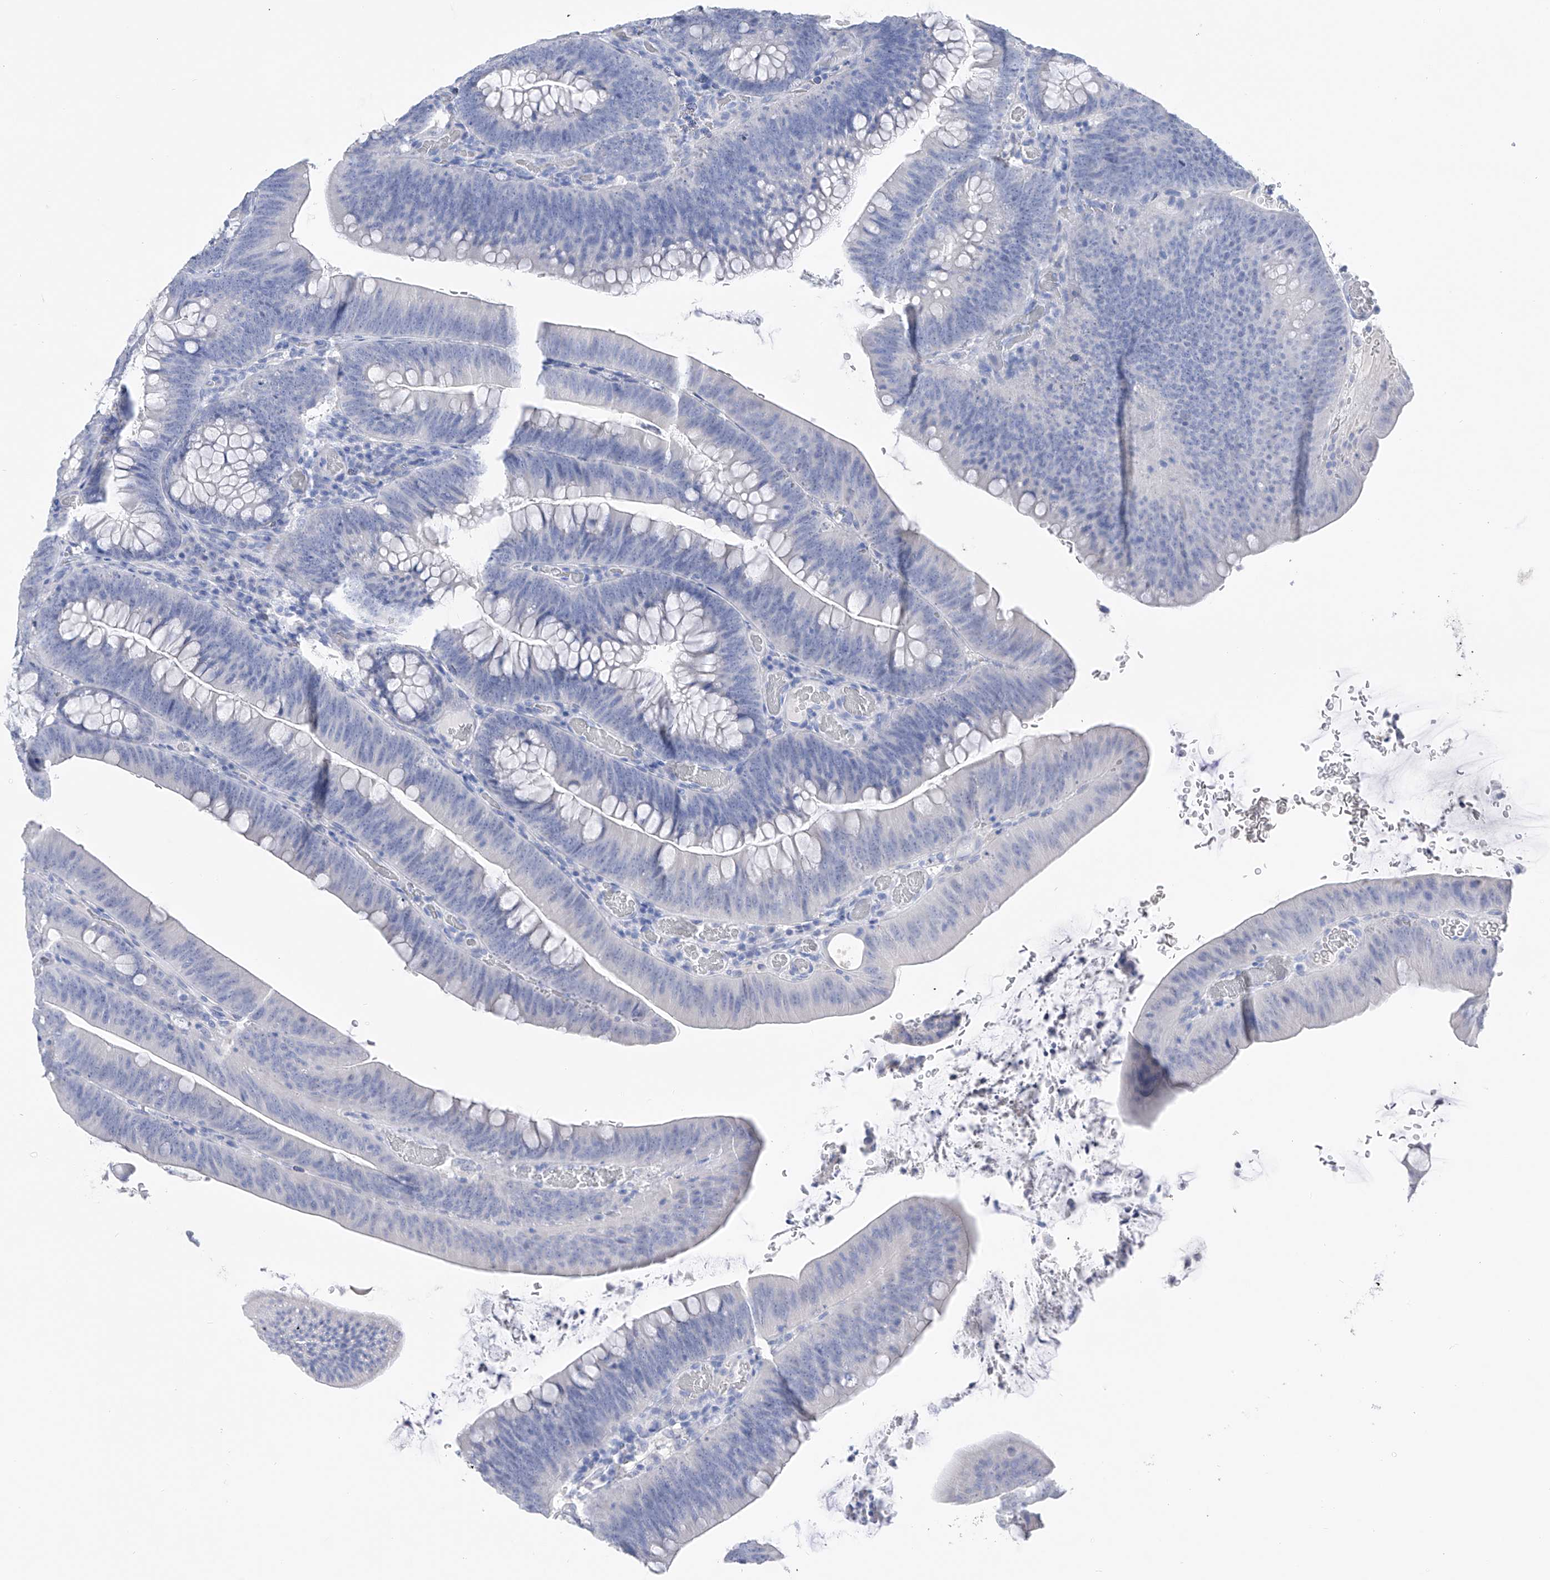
{"staining": {"intensity": "negative", "quantity": "none", "location": "none"}, "tissue": "colorectal cancer", "cell_type": "Tumor cells", "image_type": "cancer", "snomed": [{"axis": "morphology", "description": "Normal tissue, NOS"}, {"axis": "topography", "description": "Colon"}], "caption": "An immunohistochemistry micrograph of colorectal cancer is shown. There is no staining in tumor cells of colorectal cancer.", "gene": "ADRA1A", "patient": {"sex": "female", "age": 82}}